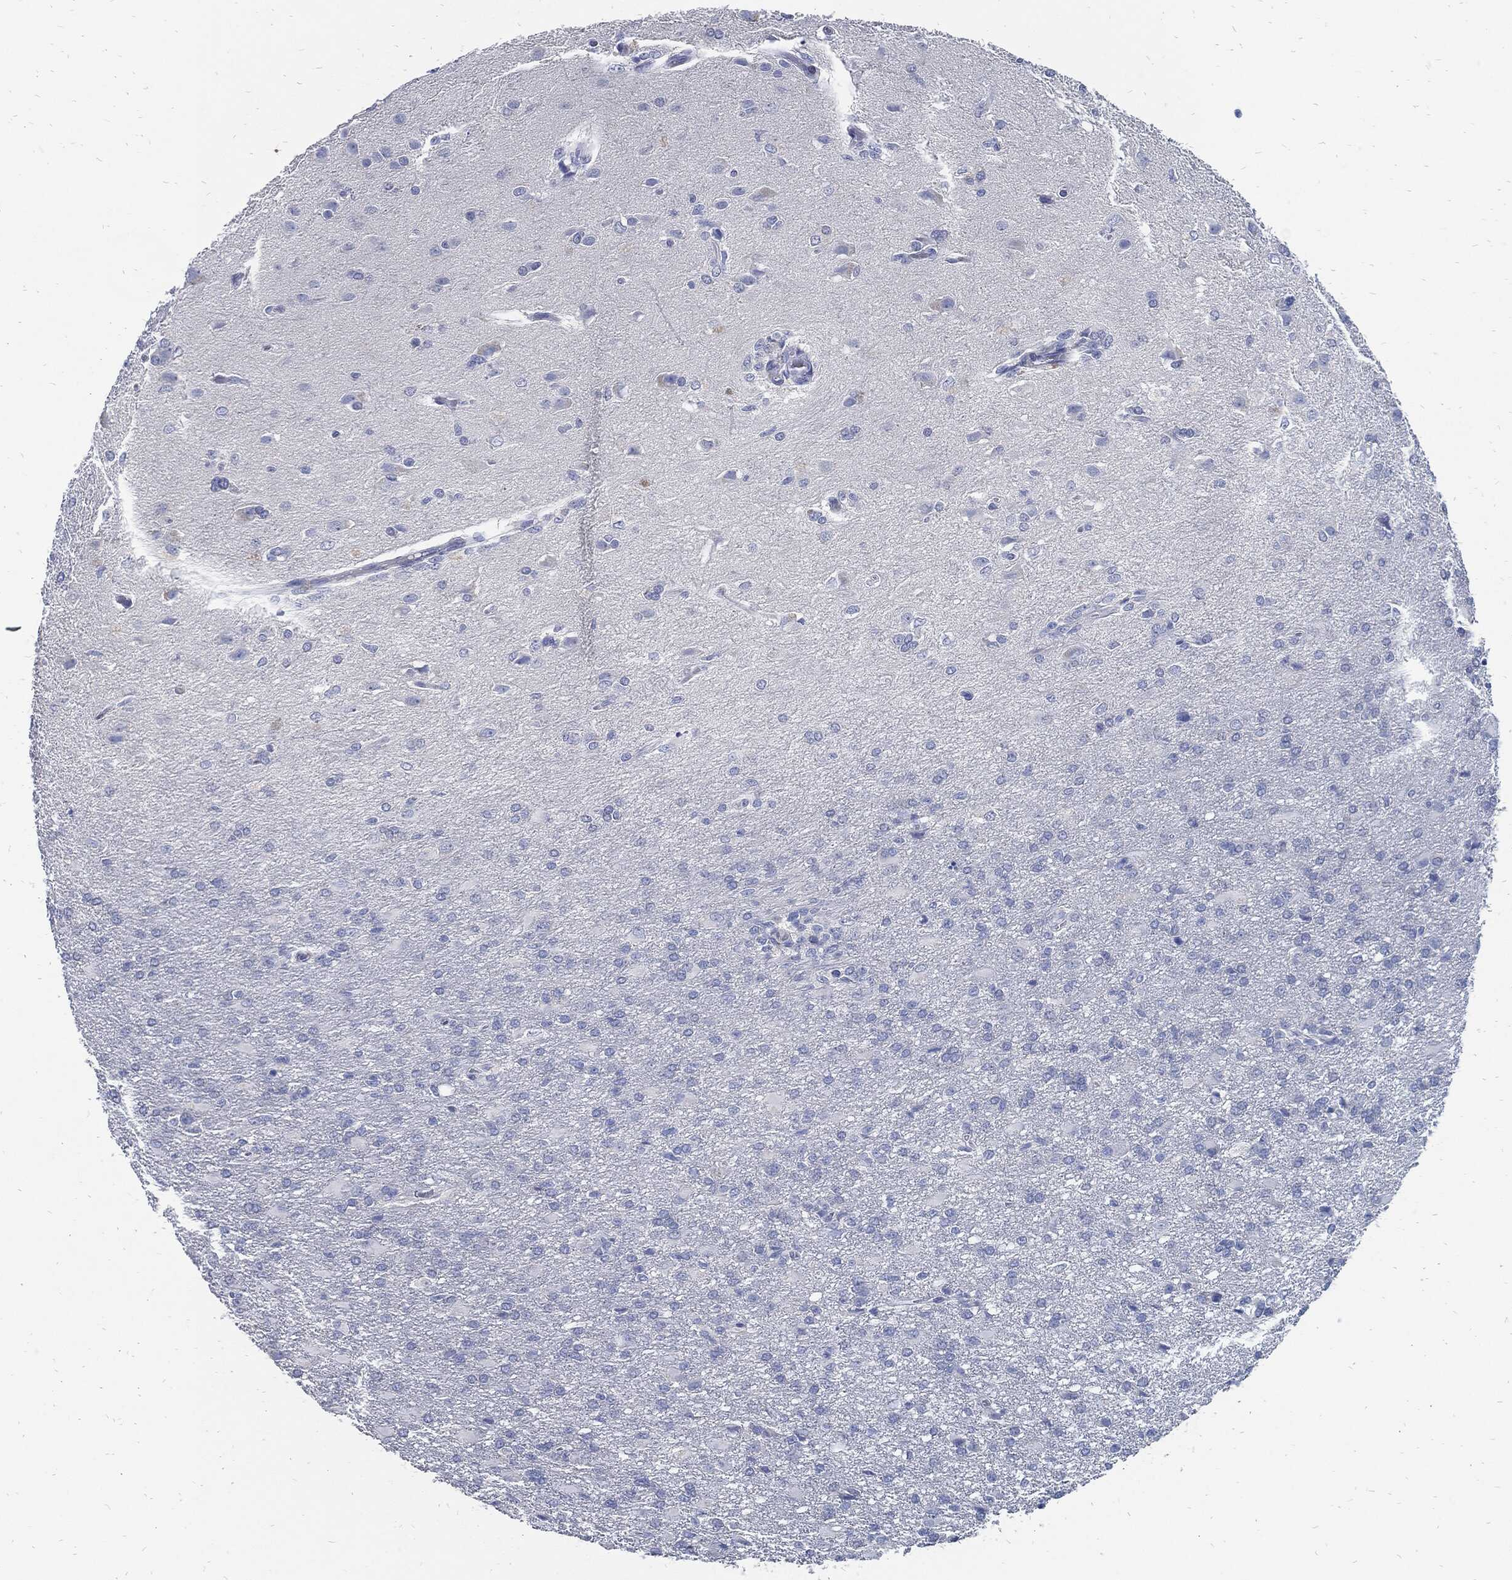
{"staining": {"intensity": "negative", "quantity": "none", "location": "none"}, "tissue": "glioma", "cell_type": "Tumor cells", "image_type": "cancer", "snomed": [{"axis": "morphology", "description": "Glioma, malignant, High grade"}, {"axis": "topography", "description": "Brain"}], "caption": "This is an immunohistochemistry histopathology image of human glioma. There is no staining in tumor cells.", "gene": "FABP4", "patient": {"sex": "male", "age": 68}}